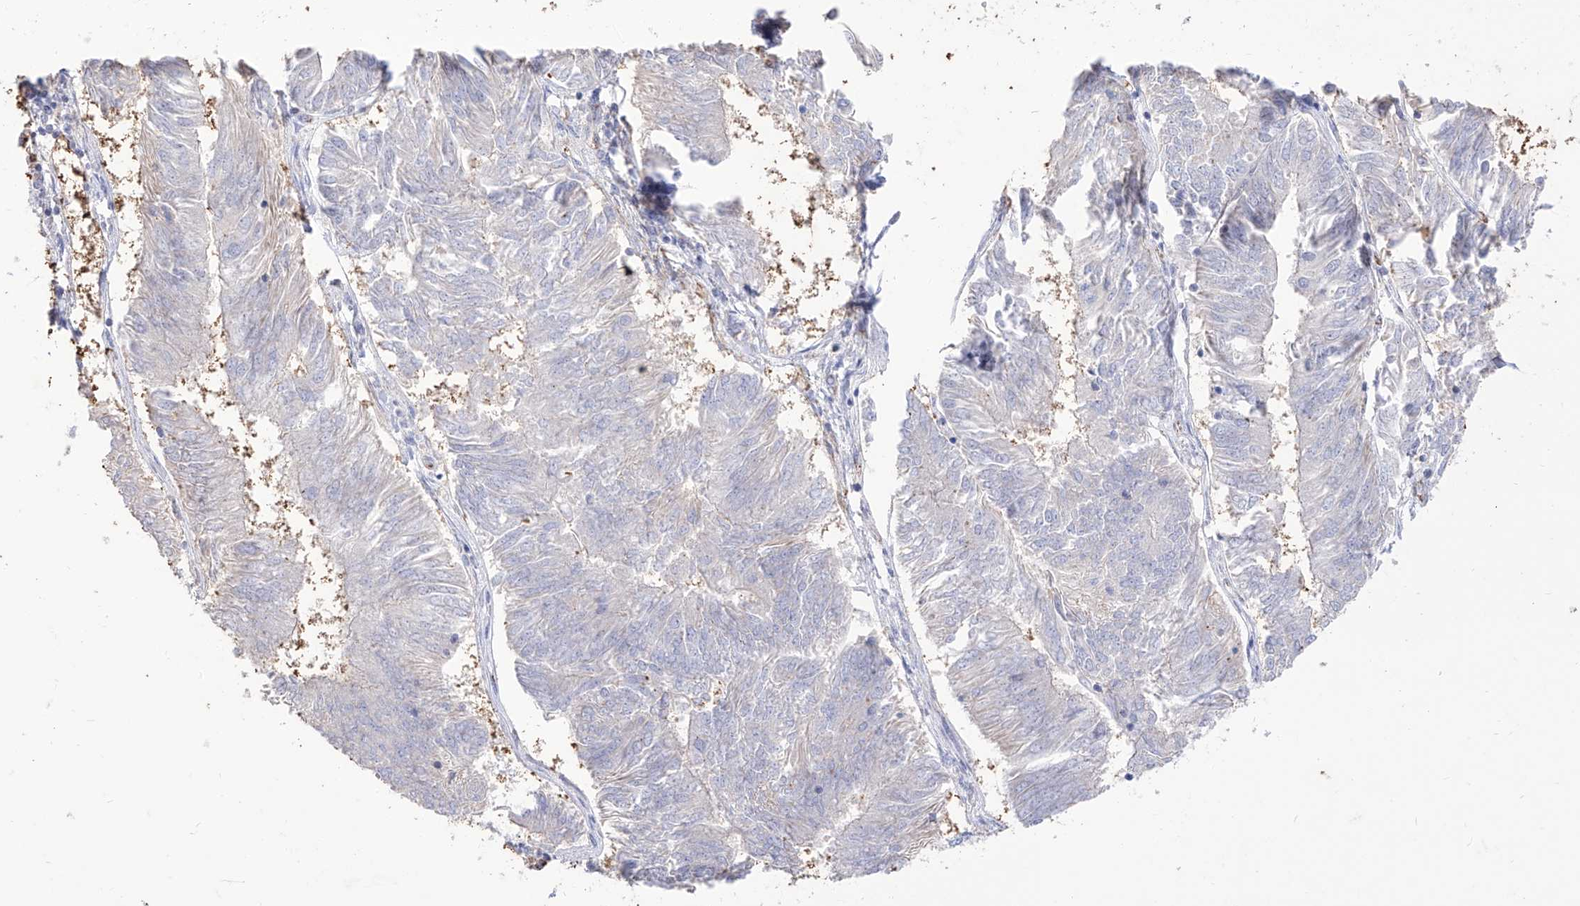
{"staining": {"intensity": "negative", "quantity": "none", "location": "none"}, "tissue": "endometrial cancer", "cell_type": "Tumor cells", "image_type": "cancer", "snomed": [{"axis": "morphology", "description": "Adenocarcinoma, NOS"}, {"axis": "topography", "description": "Endometrium"}], "caption": "The photomicrograph demonstrates no staining of tumor cells in adenocarcinoma (endometrial).", "gene": "C1orf74", "patient": {"sex": "female", "age": 58}}